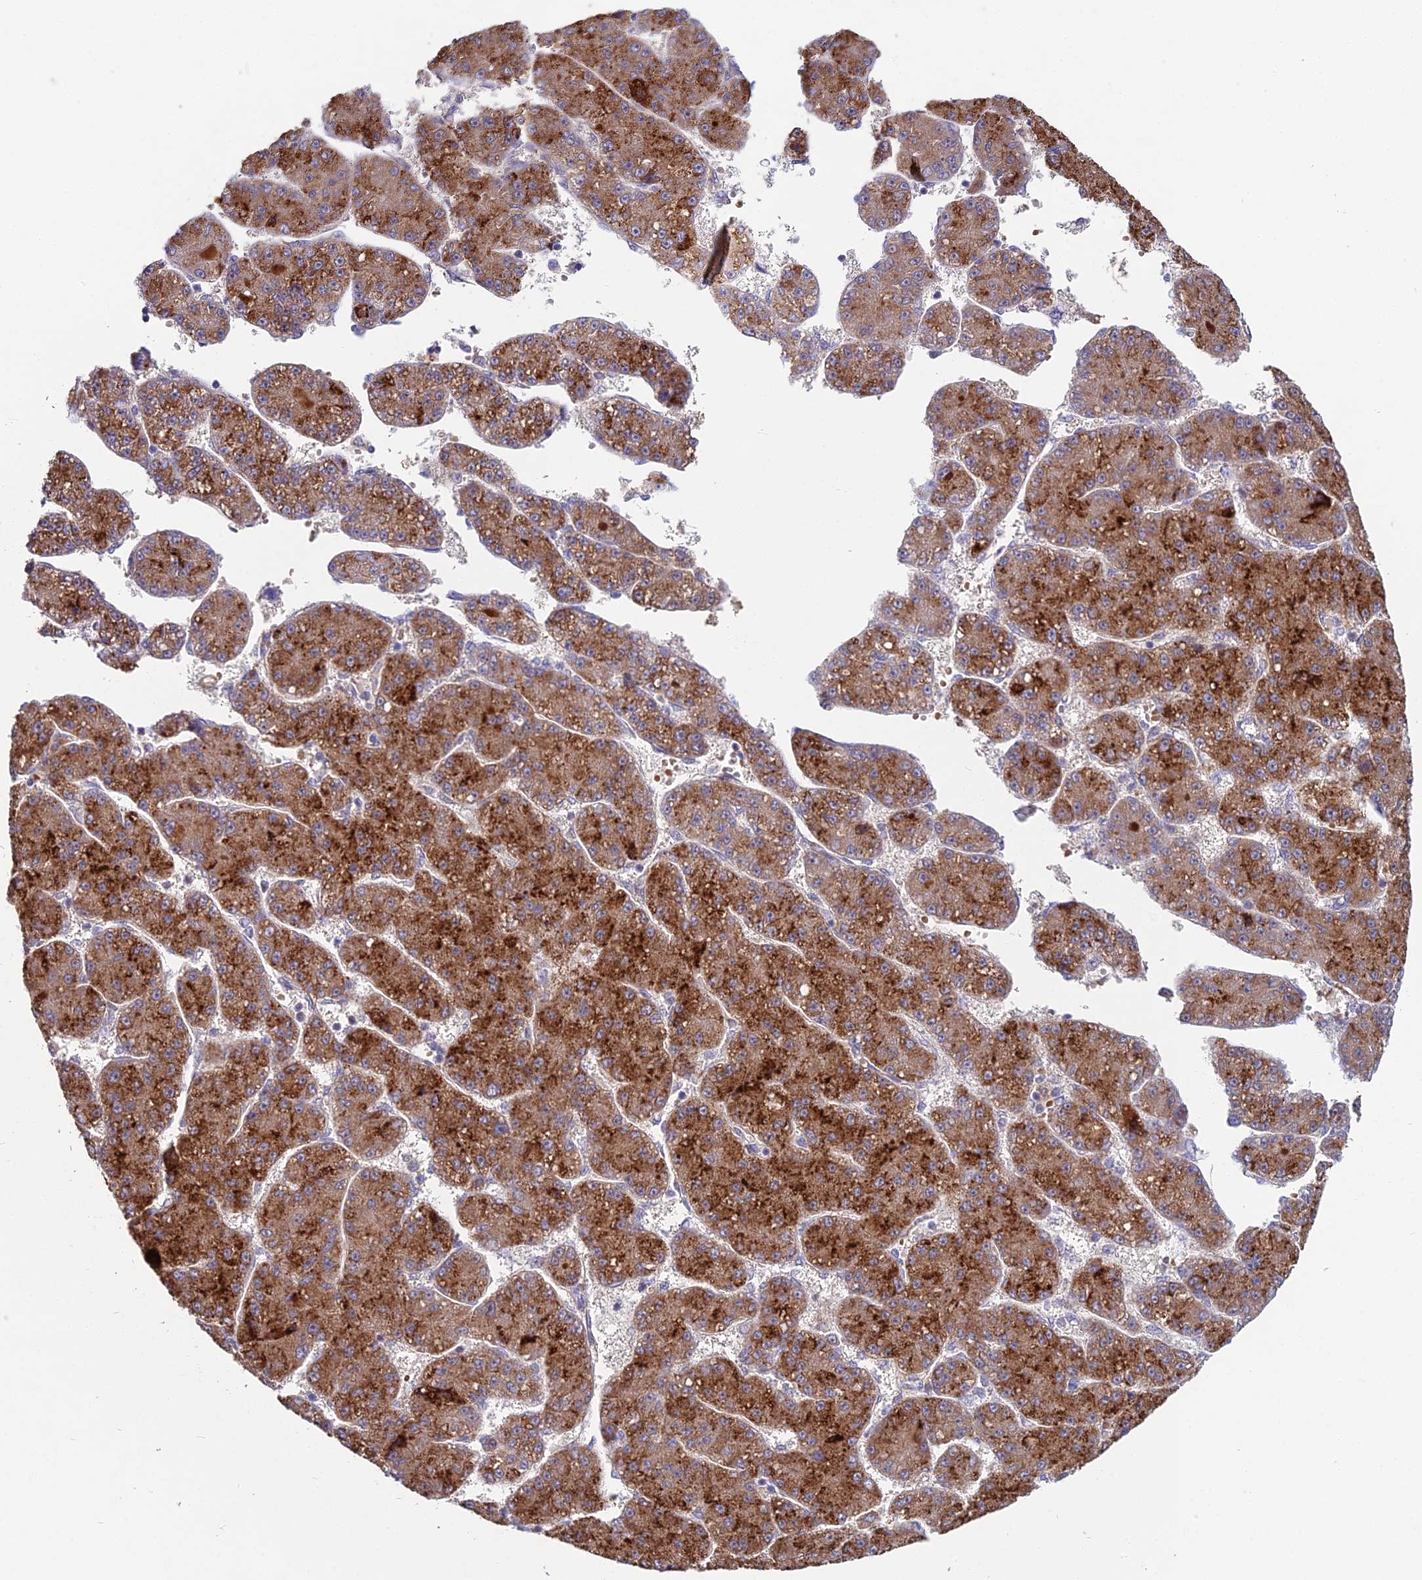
{"staining": {"intensity": "strong", "quantity": ">75%", "location": "cytoplasmic/membranous"}, "tissue": "liver cancer", "cell_type": "Tumor cells", "image_type": "cancer", "snomed": [{"axis": "morphology", "description": "Carcinoma, Hepatocellular, NOS"}, {"axis": "topography", "description": "Liver"}], "caption": "Immunohistochemical staining of liver cancer (hepatocellular carcinoma) demonstrates high levels of strong cytoplasmic/membranous positivity in about >75% of tumor cells.", "gene": "WDR43", "patient": {"sex": "male", "age": 67}}